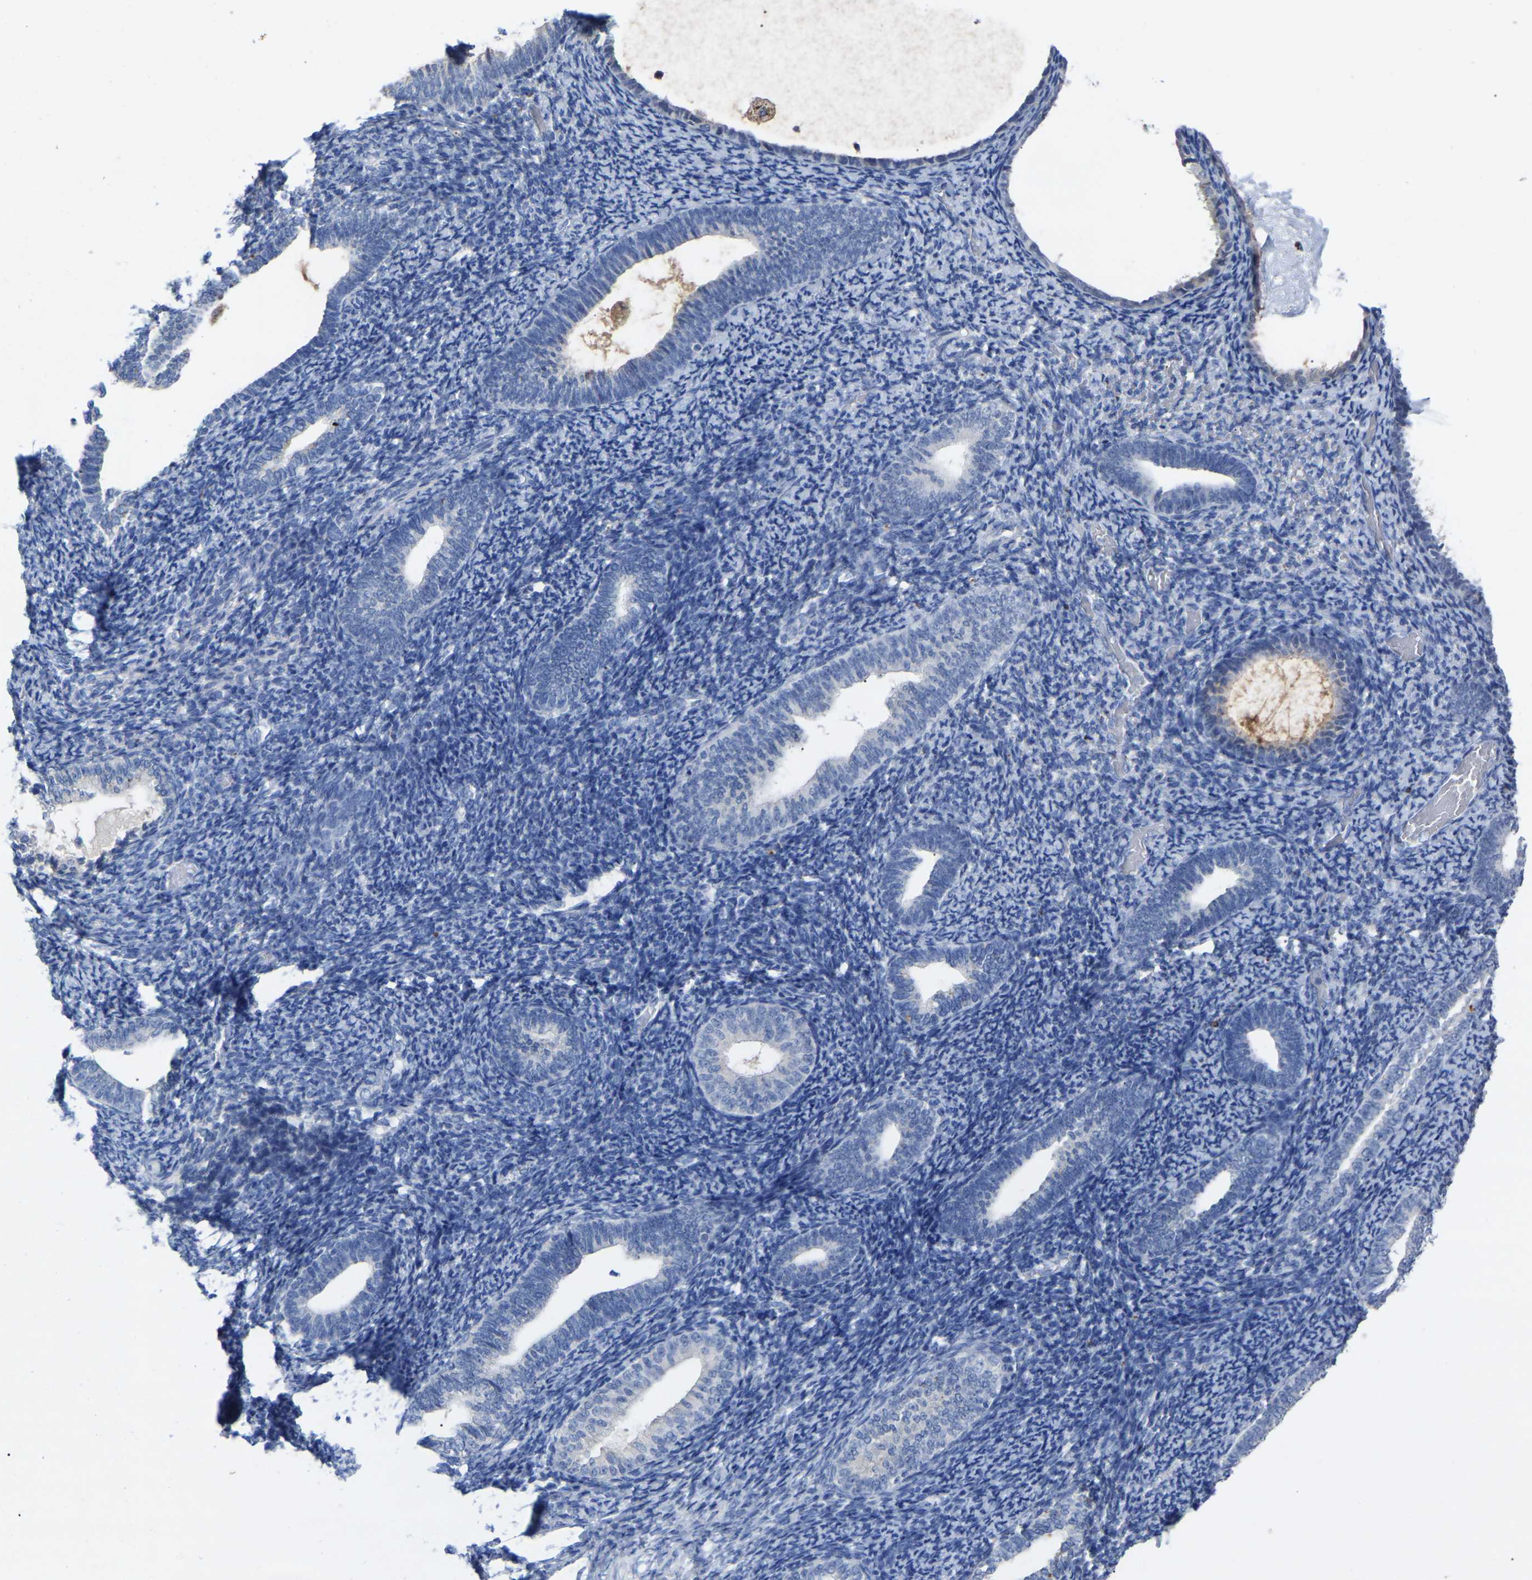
{"staining": {"intensity": "negative", "quantity": "none", "location": "none"}, "tissue": "endometrium", "cell_type": "Cells in endometrial stroma", "image_type": "normal", "snomed": [{"axis": "morphology", "description": "Normal tissue, NOS"}, {"axis": "topography", "description": "Endometrium"}], "caption": "DAB (3,3'-diaminobenzidine) immunohistochemical staining of unremarkable human endometrium demonstrates no significant staining in cells in endometrial stroma. (DAB immunohistochemistry visualized using brightfield microscopy, high magnification).", "gene": "SMPD2", "patient": {"sex": "female", "age": 66}}